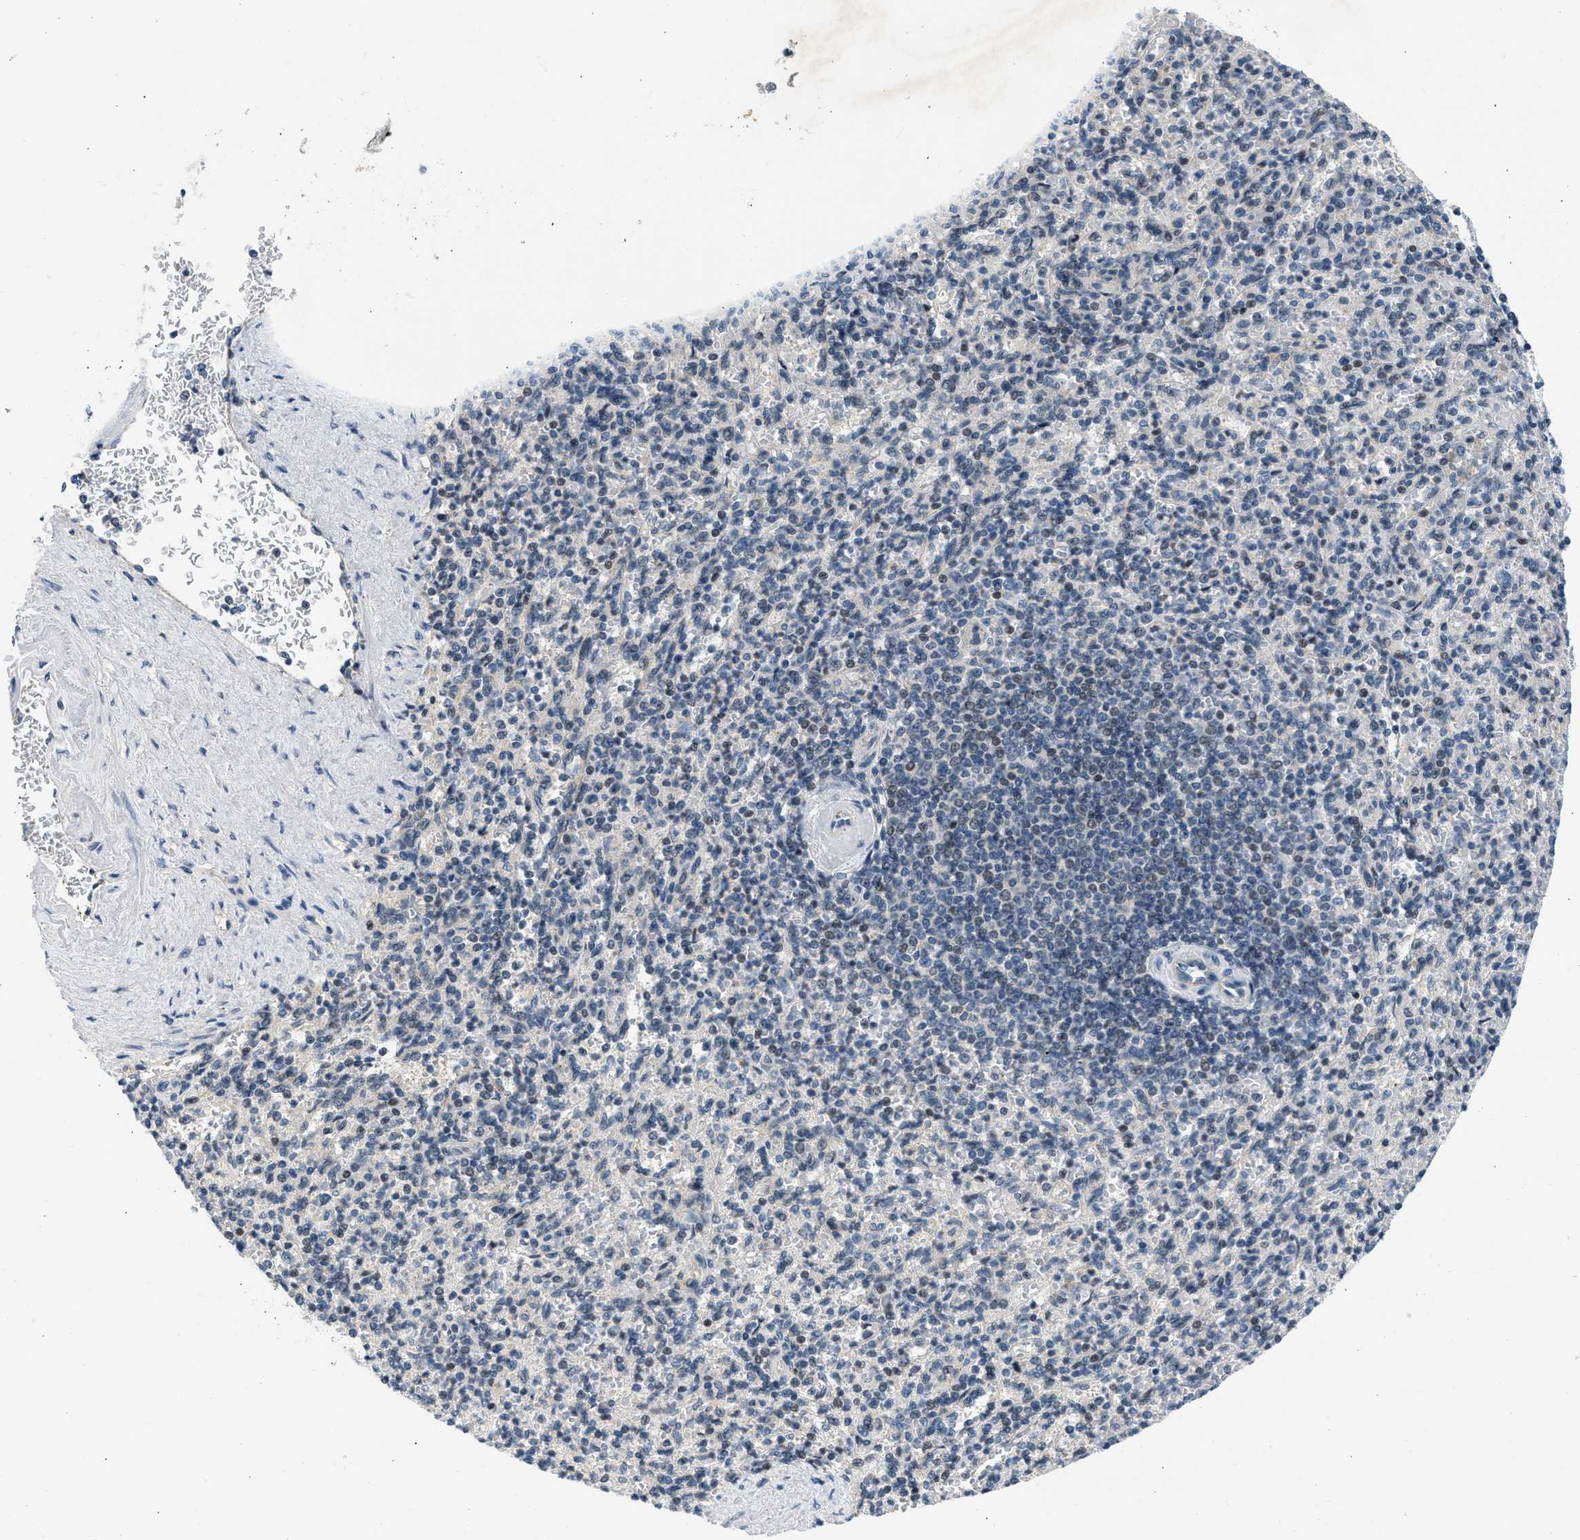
{"staining": {"intensity": "moderate", "quantity": "25%-75%", "location": "nuclear"}, "tissue": "spleen", "cell_type": "Cells in red pulp", "image_type": "normal", "snomed": [{"axis": "morphology", "description": "Normal tissue, NOS"}, {"axis": "topography", "description": "Spleen"}], "caption": "A histopathology image of spleen stained for a protein displays moderate nuclear brown staining in cells in red pulp. (Stains: DAB in brown, nuclei in blue, Microscopy: brightfield microscopy at high magnification).", "gene": "OLIG3", "patient": {"sex": "female", "age": 74}}